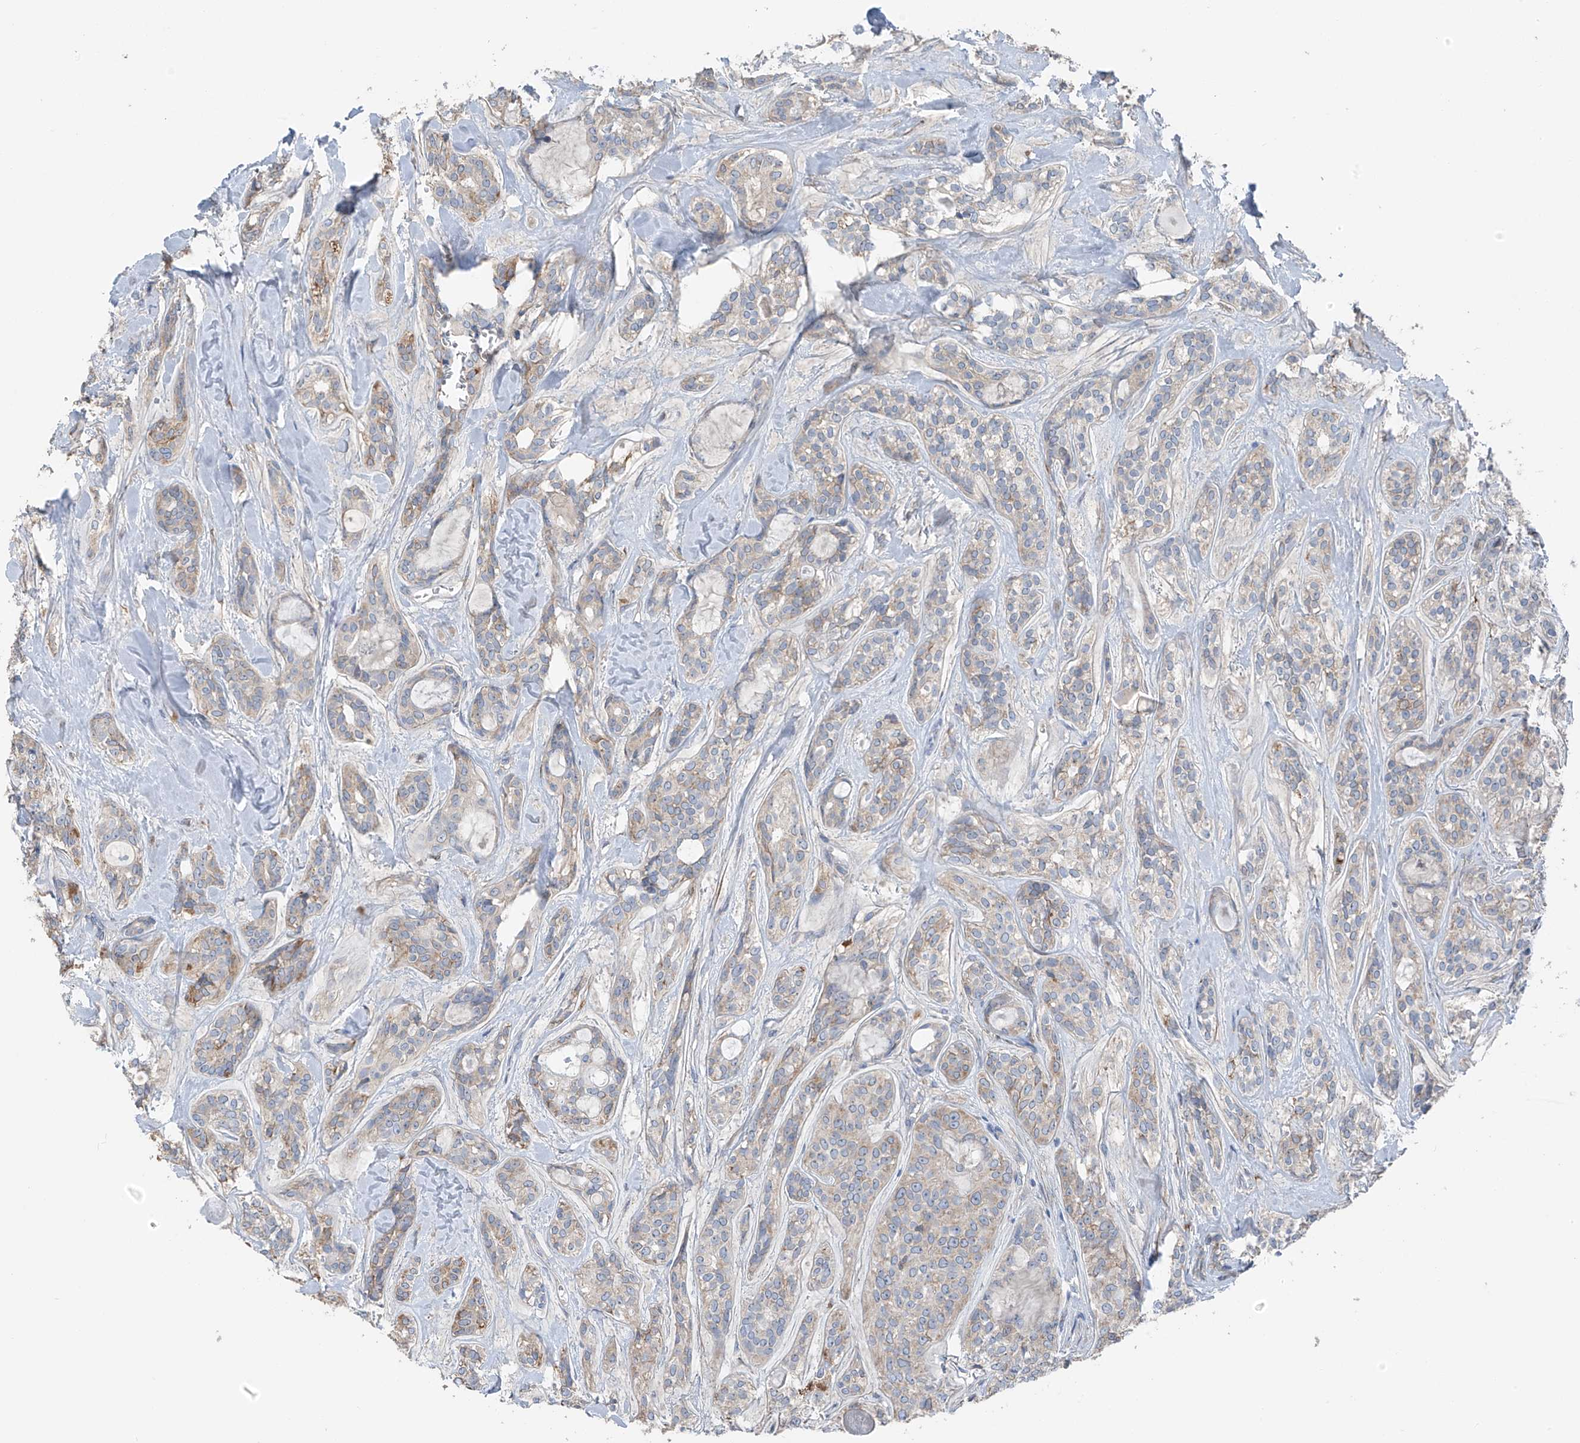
{"staining": {"intensity": "weak", "quantity": "<25%", "location": "cytoplasmic/membranous"}, "tissue": "head and neck cancer", "cell_type": "Tumor cells", "image_type": "cancer", "snomed": [{"axis": "morphology", "description": "Adenocarcinoma, NOS"}, {"axis": "topography", "description": "Head-Neck"}], "caption": "Immunohistochemical staining of human head and neck cancer (adenocarcinoma) exhibits no significant staining in tumor cells.", "gene": "GALNTL6", "patient": {"sex": "male", "age": 66}}